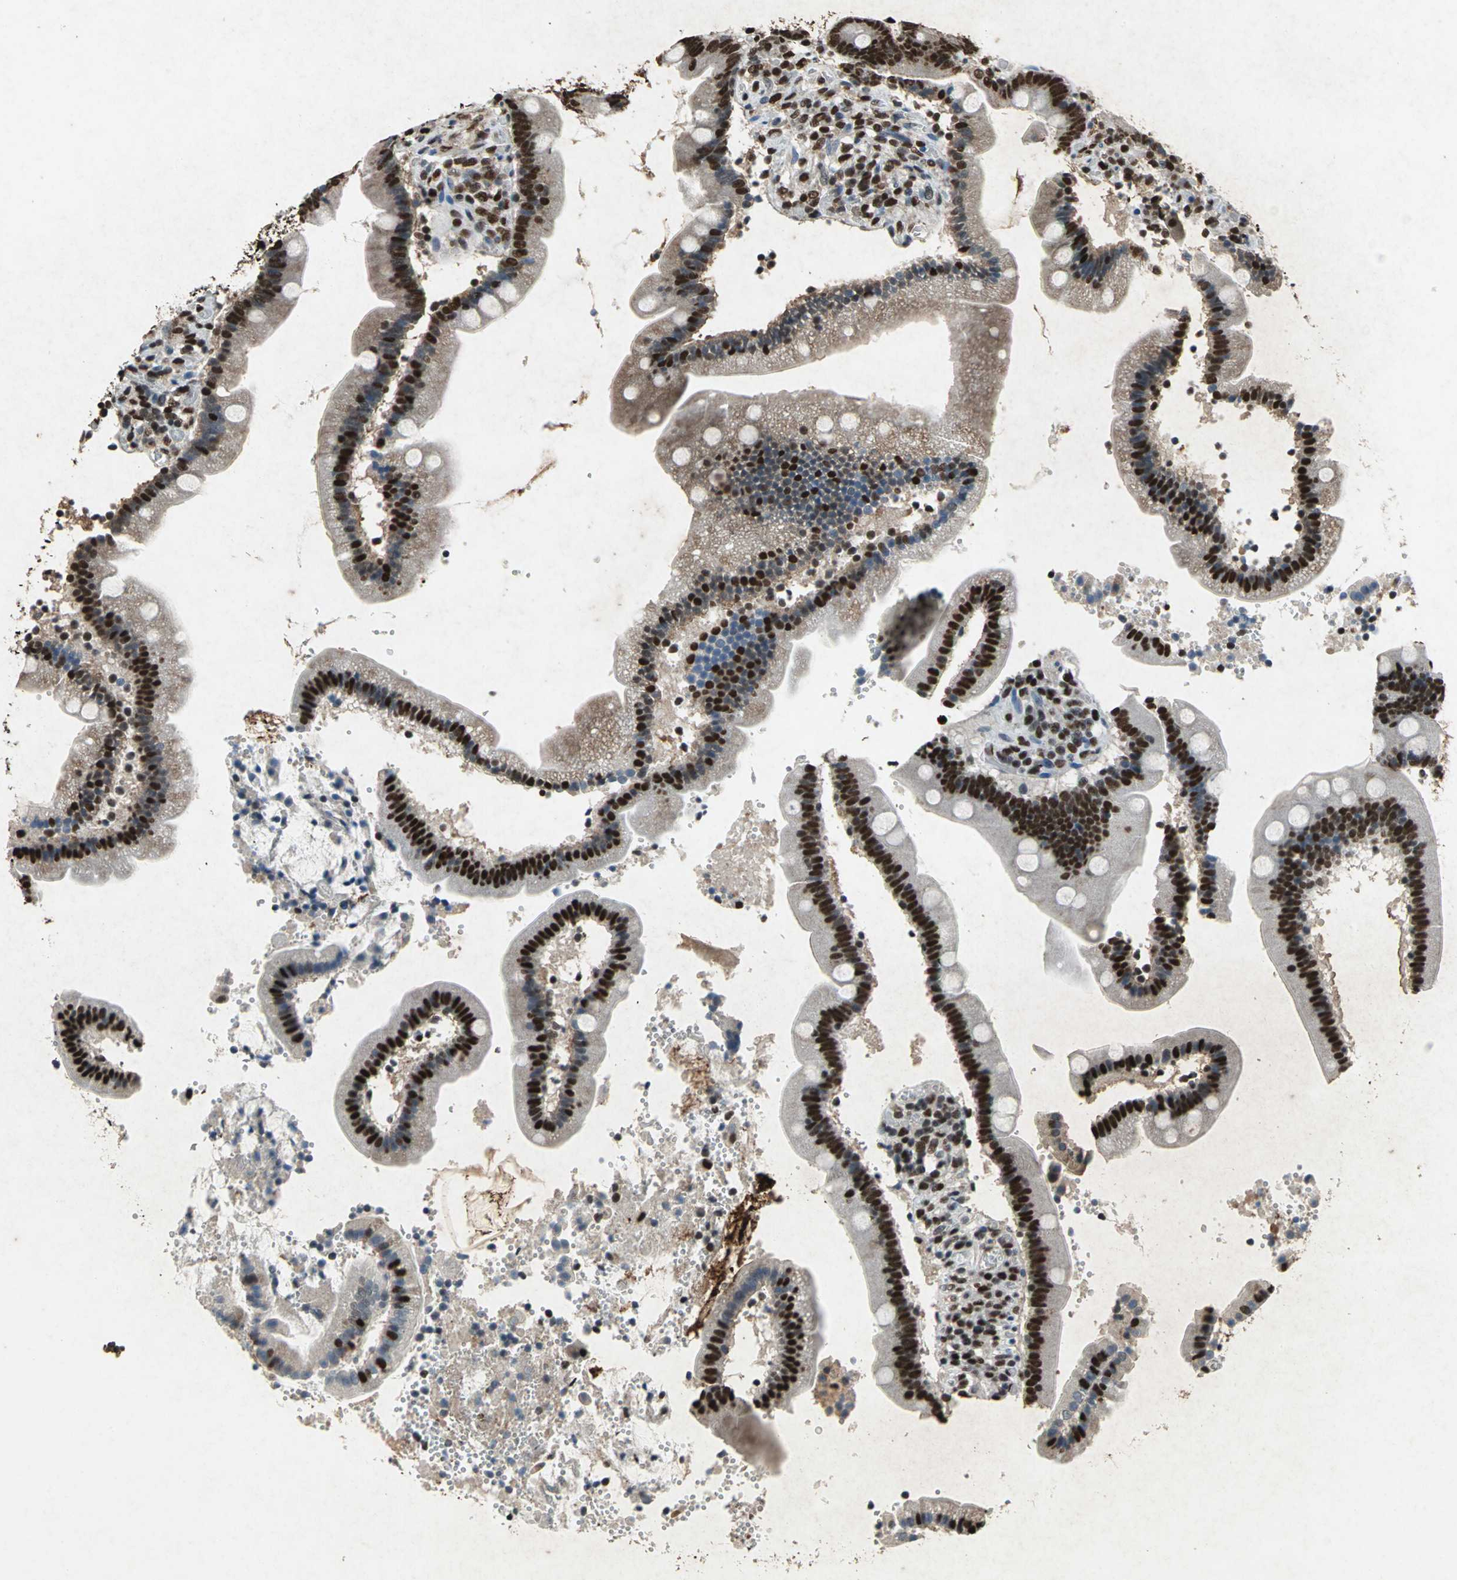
{"staining": {"intensity": "strong", "quantity": ">75%", "location": "nuclear"}, "tissue": "duodenum", "cell_type": "Glandular cells", "image_type": "normal", "snomed": [{"axis": "morphology", "description": "Normal tissue, NOS"}, {"axis": "topography", "description": "Duodenum"}], "caption": "Protein expression analysis of normal human duodenum reveals strong nuclear expression in about >75% of glandular cells. (Brightfield microscopy of DAB IHC at high magnification).", "gene": "ANP32A", "patient": {"sex": "male", "age": 66}}